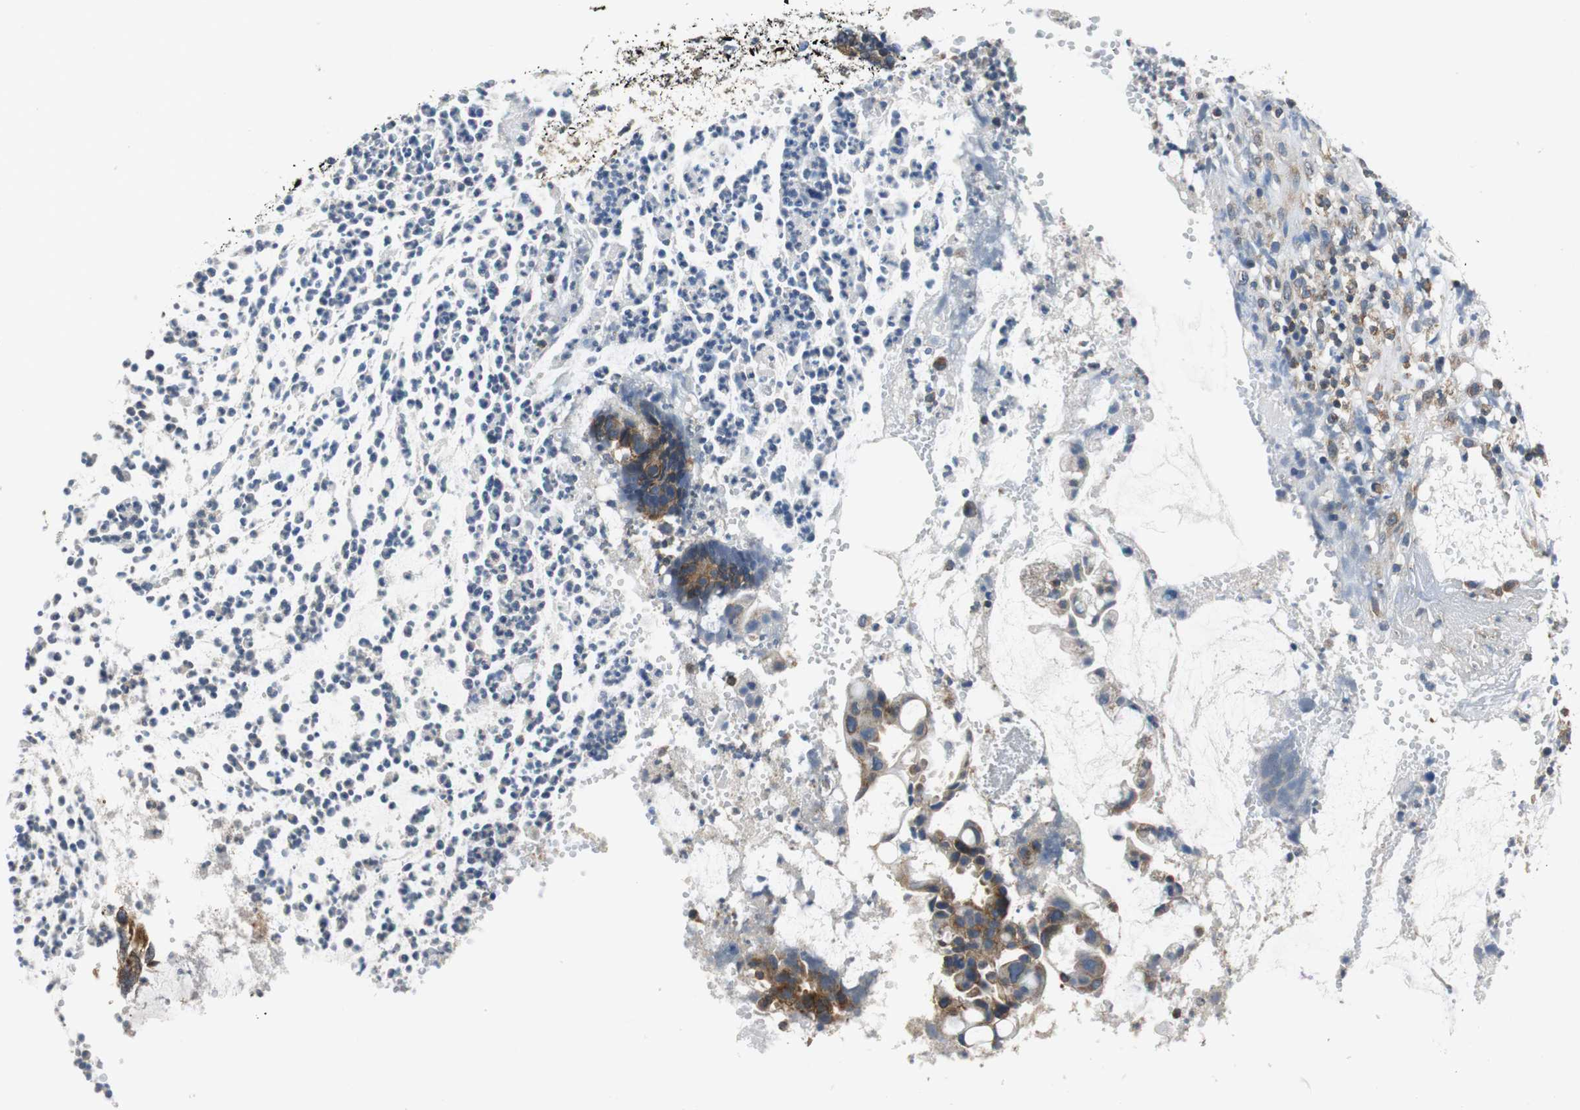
{"staining": {"intensity": "moderate", "quantity": ">75%", "location": "cytoplasmic/membranous"}, "tissue": "colorectal cancer", "cell_type": "Tumor cells", "image_type": "cancer", "snomed": [{"axis": "morphology", "description": "Adenocarcinoma, NOS"}, {"axis": "topography", "description": "Colon"}], "caption": "Immunohistochemistry (DAB) staining of human adenocarcinoma (colorectal) displays moderate cytoplasmic/membranous protein positivity in about >75% of tumor cells.", "gene": "CNOT3", "patient": {"sex": "female", "age": 57}}